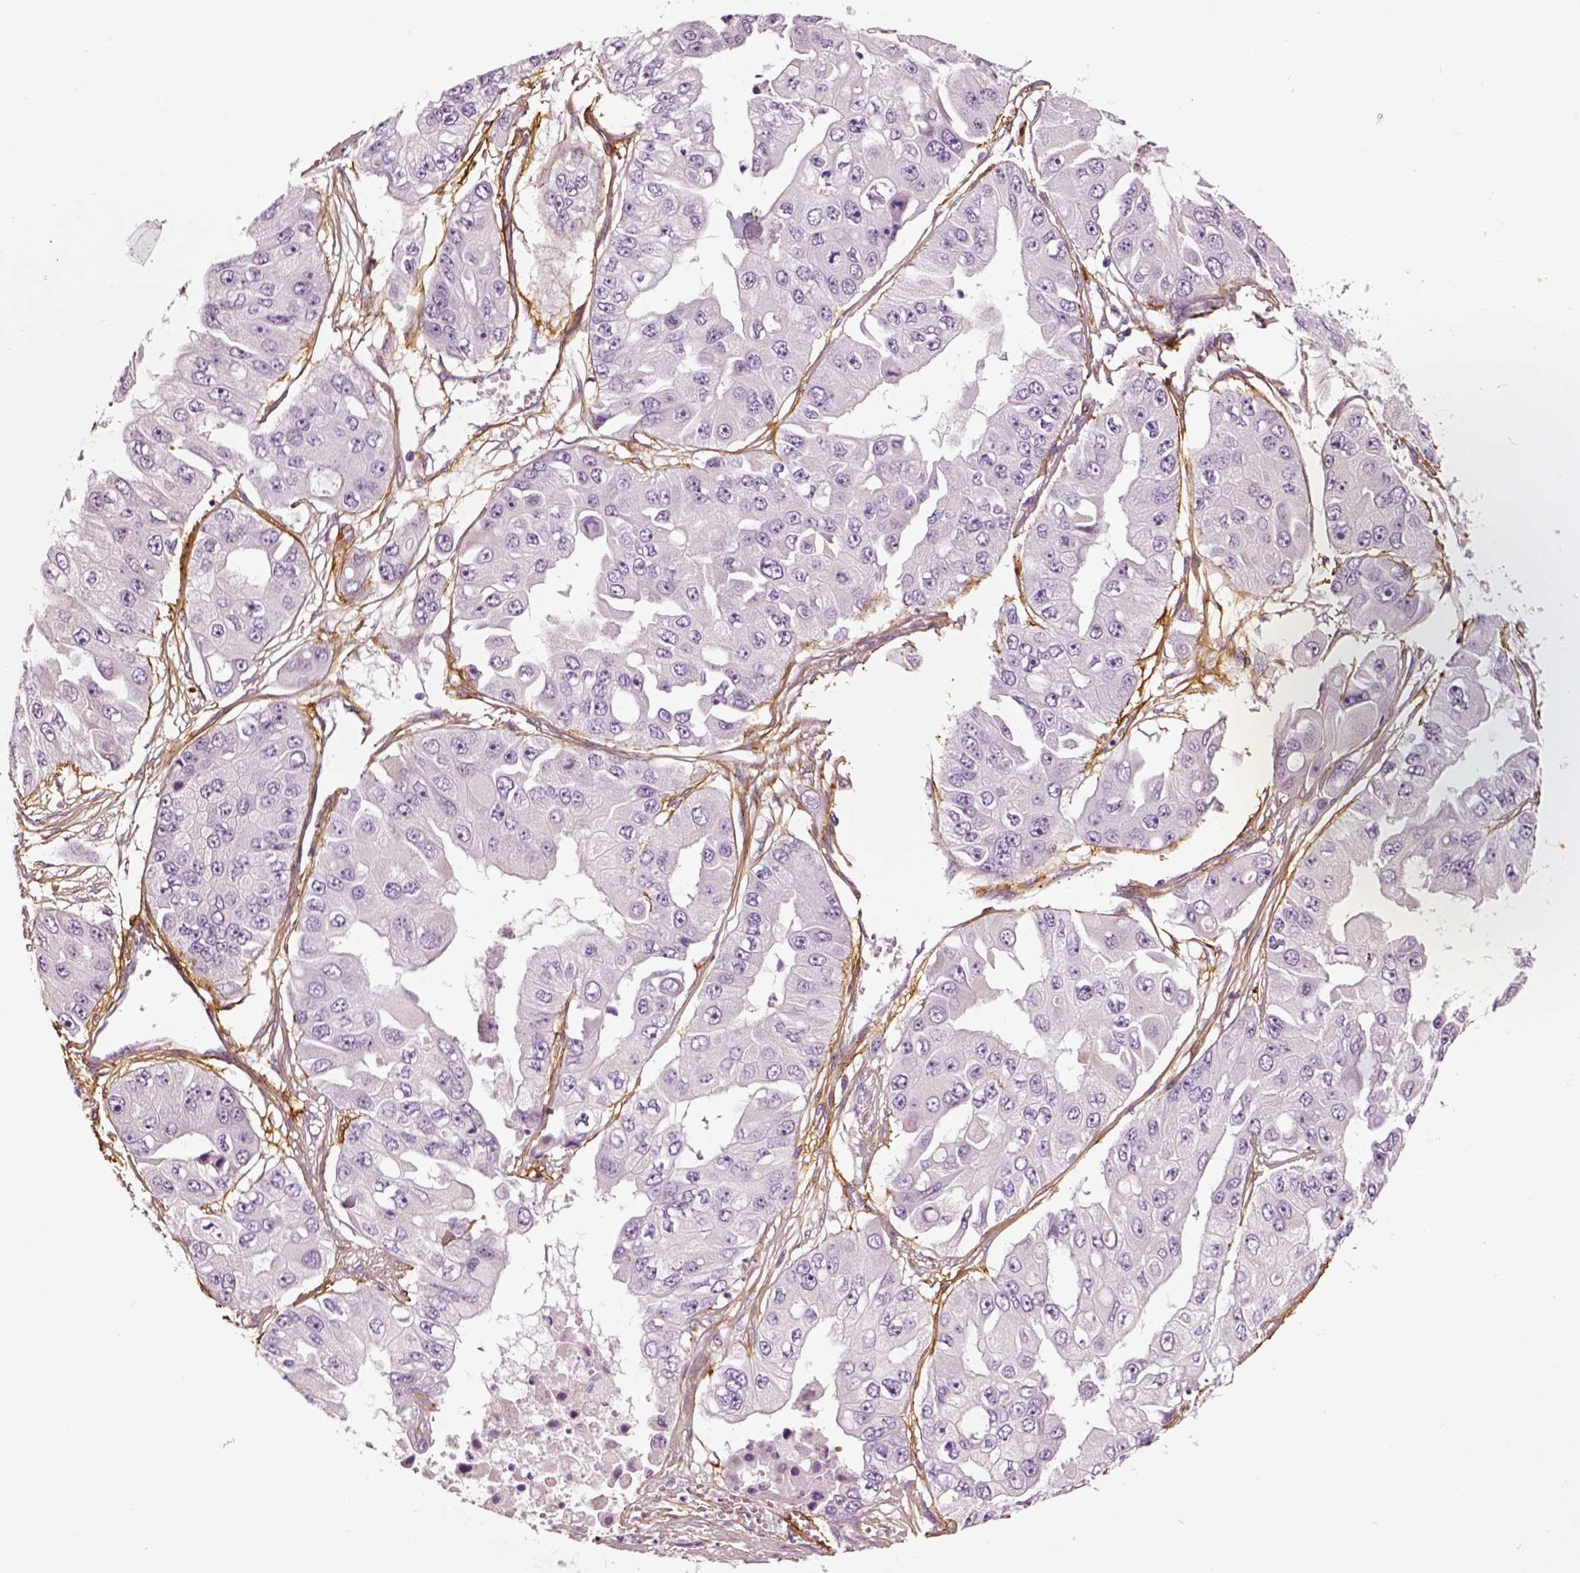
{"staining": {"intensity": "negative", "quantity": "none", "location": "none"}, "tissue": "ovarian cancer", "cell_type": "Tumor cells", "image_type": "cancer", "snomed": [{"axis": "morphology", "description": "Cystadenocarcinoma, serous, NOS"}, {"axis": "topography", "description": "Ovary"}], "caption": "Protein analysis of ovarian serous cystadenocarcinoma displays no significant positivity in tumor cells. The staining is performed using DAB brown chromogen with nuclei counter-stained in using hematoxylin.", "gene": "COL6A2", "patient": {"sex": "female", "age": 56}}